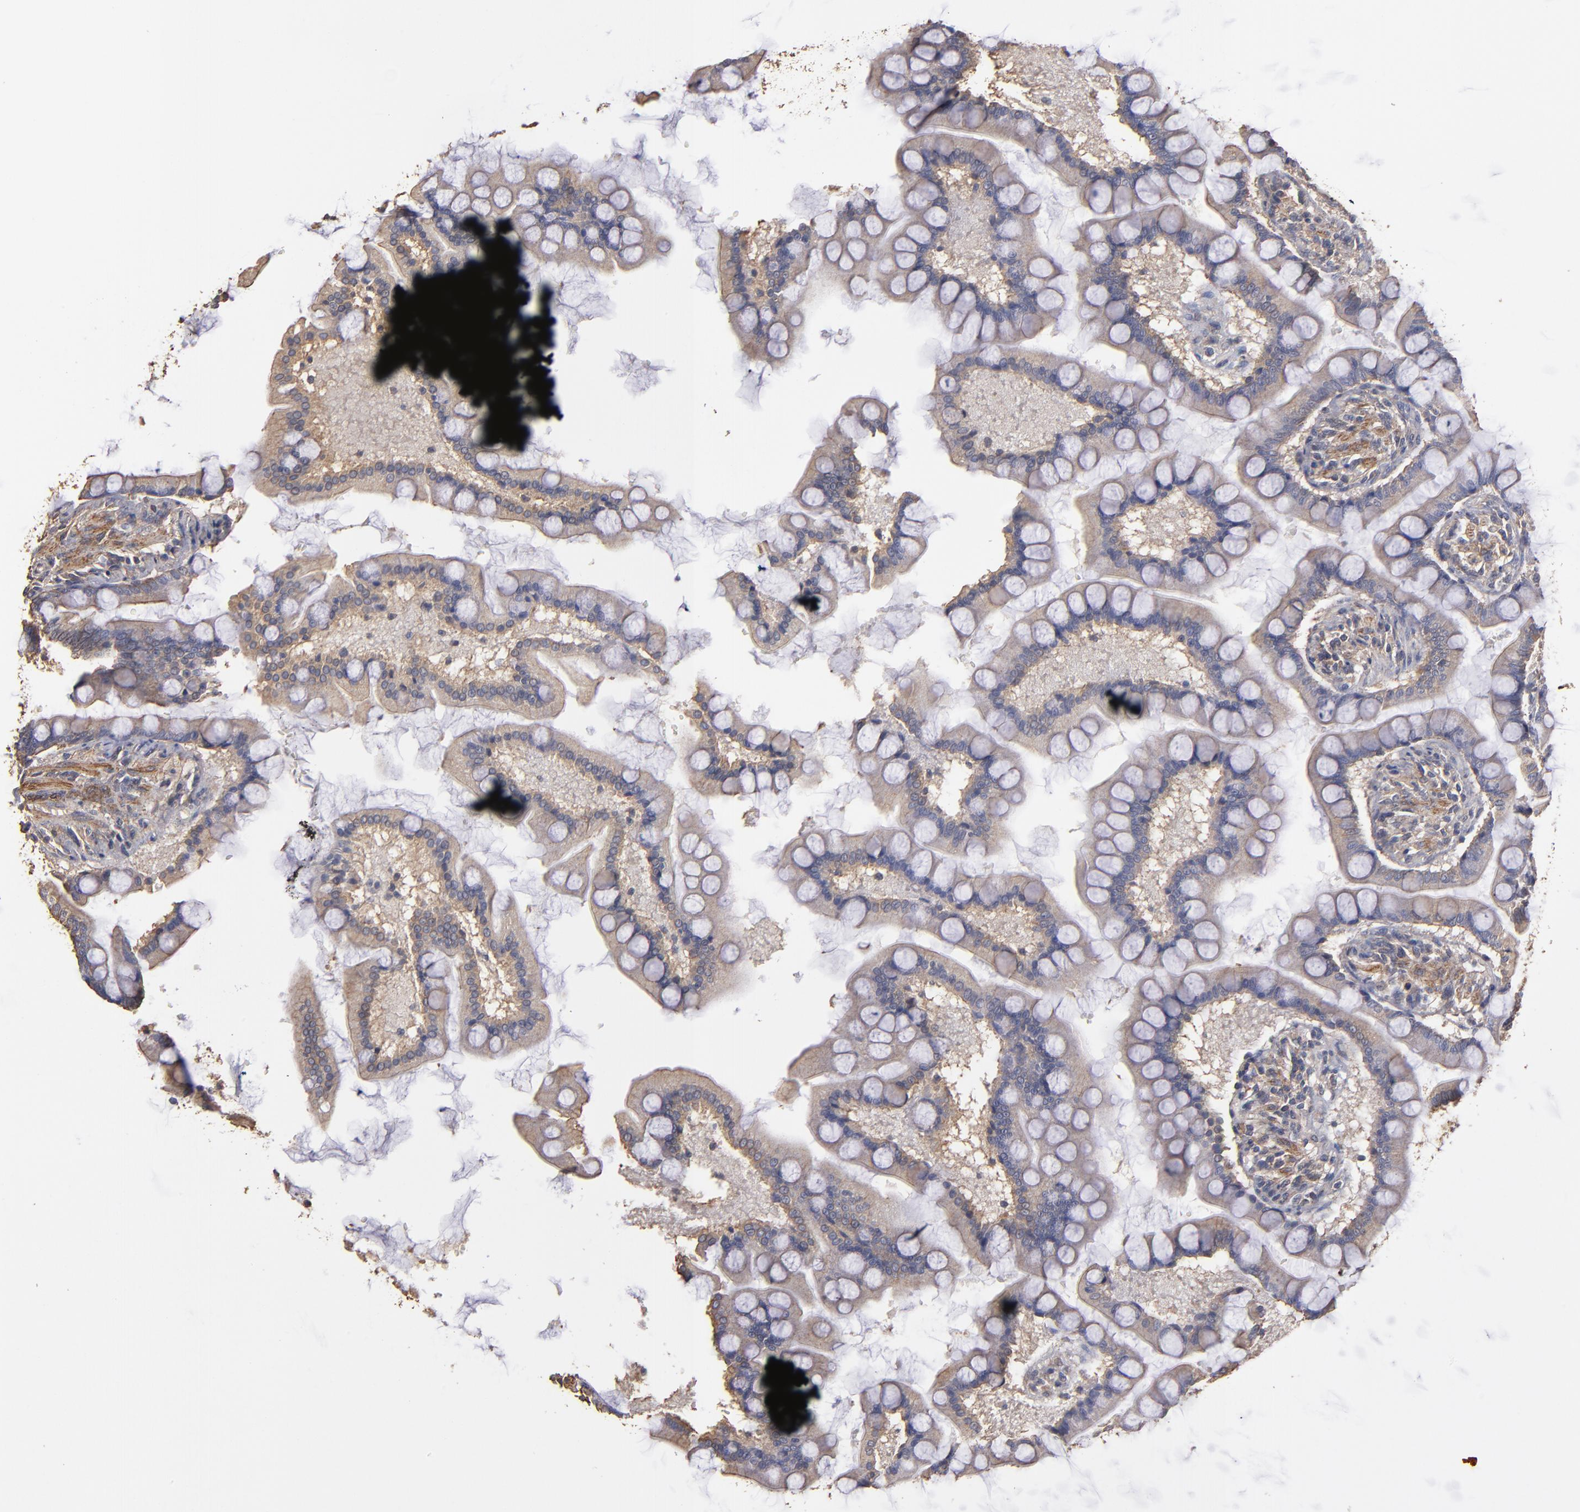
{"staining": {"intensity": "weak", "quantity": ">75%", "location": "cytoplasmic/membranous"}, "tissue": "small intestine", "cell_type": "Glandular cells", "image_type": "normal", "snomed": [{"axis": "morphology", "description": "Normal tissue, NOS"}, {"axis": "topography", "description": "Small intestine"}], "caption": "Small intestine stained for a protein (brown) shows weak cytoplasmic/membranous positive staining in about >75% of glandular cells.", "gene": "DMD", "patient": {"sex": "male", "age": 41}}